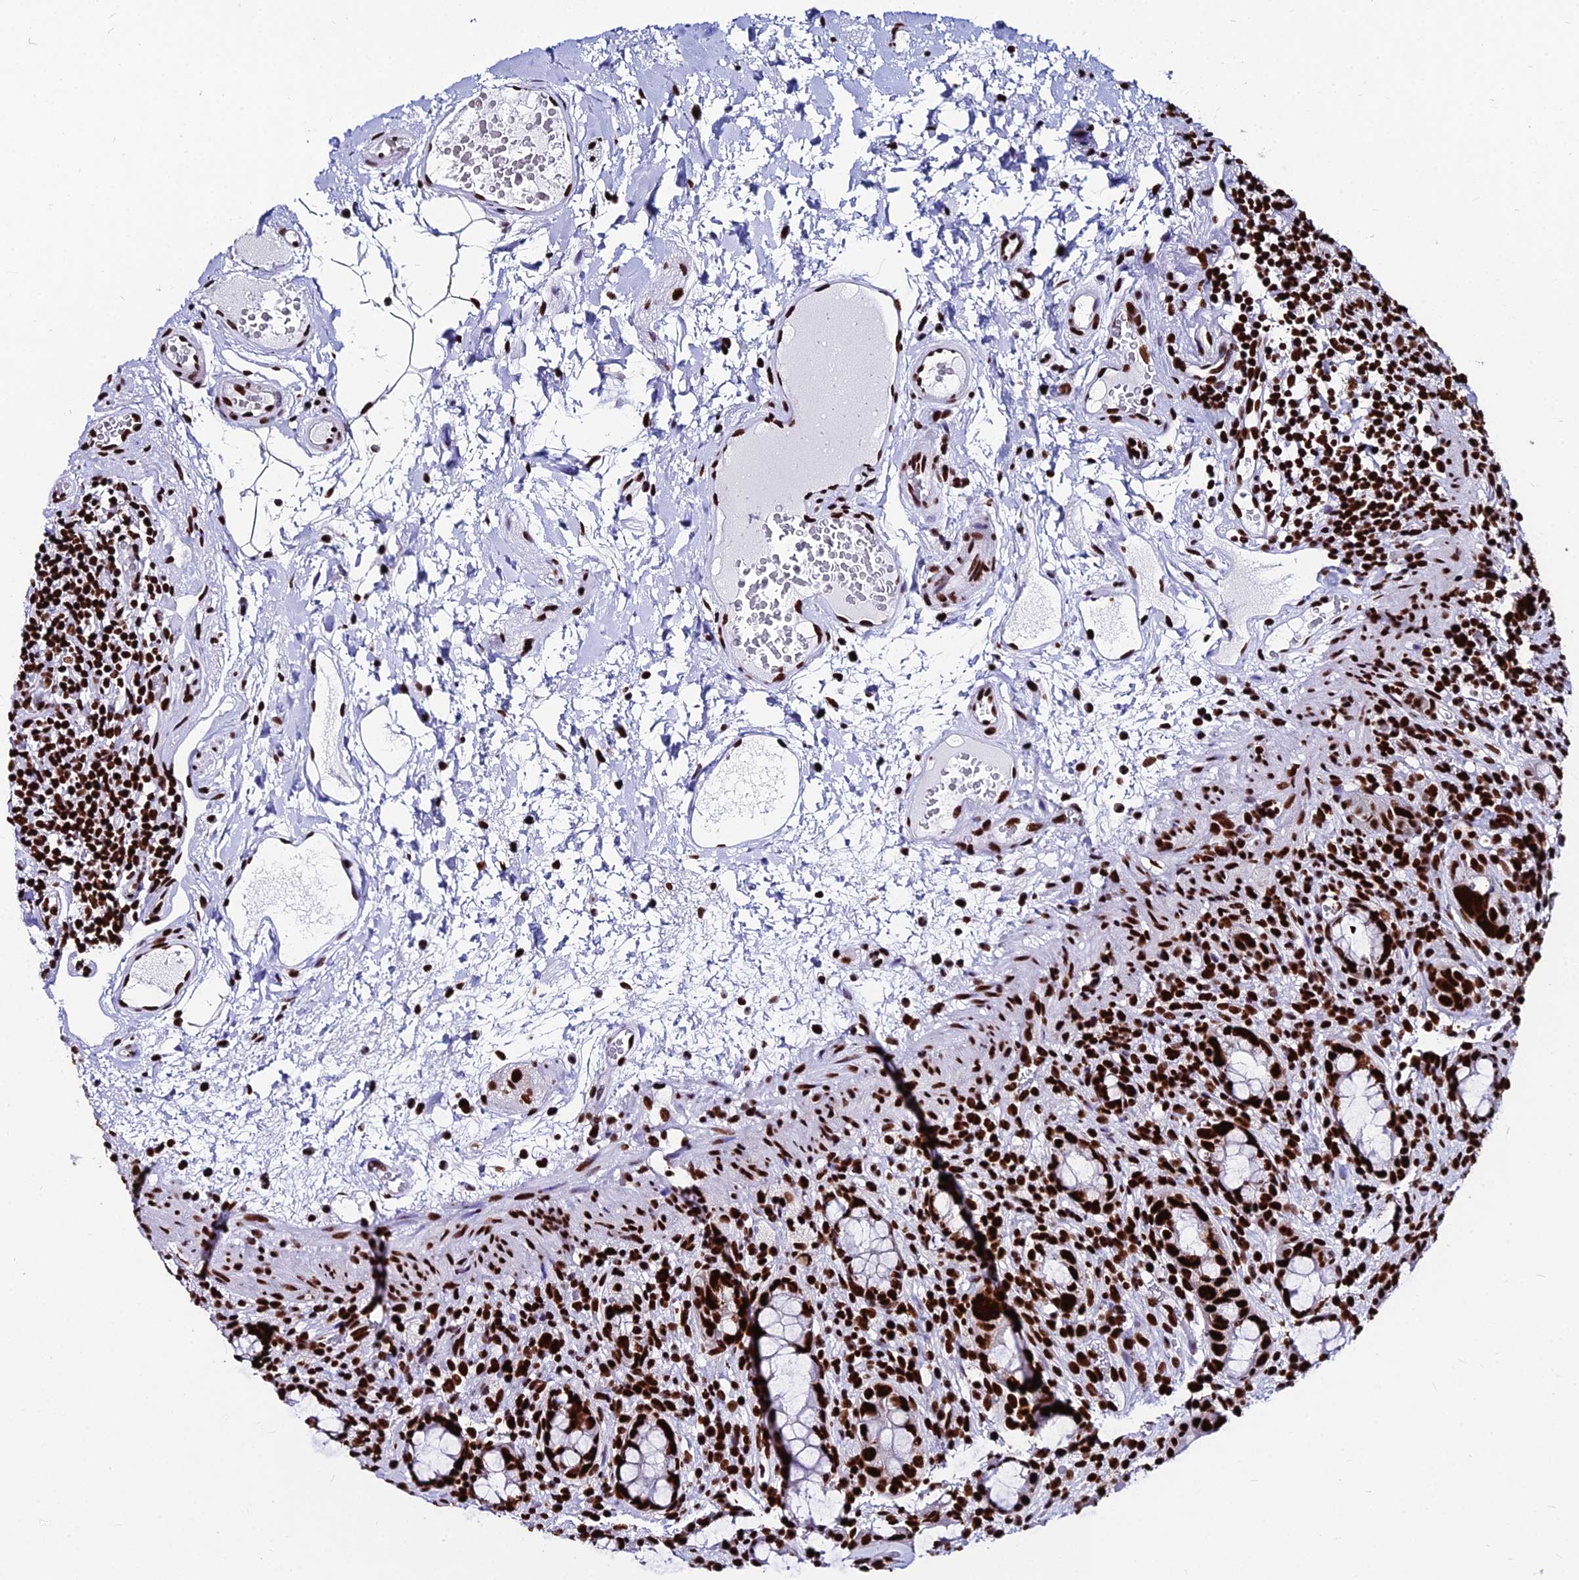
{"staining": {"intensity": "strong", "quantity": ">75%", "location": "nuclear"}, "tissue": "rectum", "cell_type": "Glandular cells", "image_type": "normal", "snomed": [{"axis": "morphology", "description": "Normal tissue, NOS"}, {"axis": "topography", "description": "Rectum"}], "caption": "Immunohistochemistry (IHC) of benign human rectum displays high levels of strong nuclear staining in about >75% of glandular cells.", "gene": "HNRNPH1", "patient": {"sex": "female", "age": 57}}